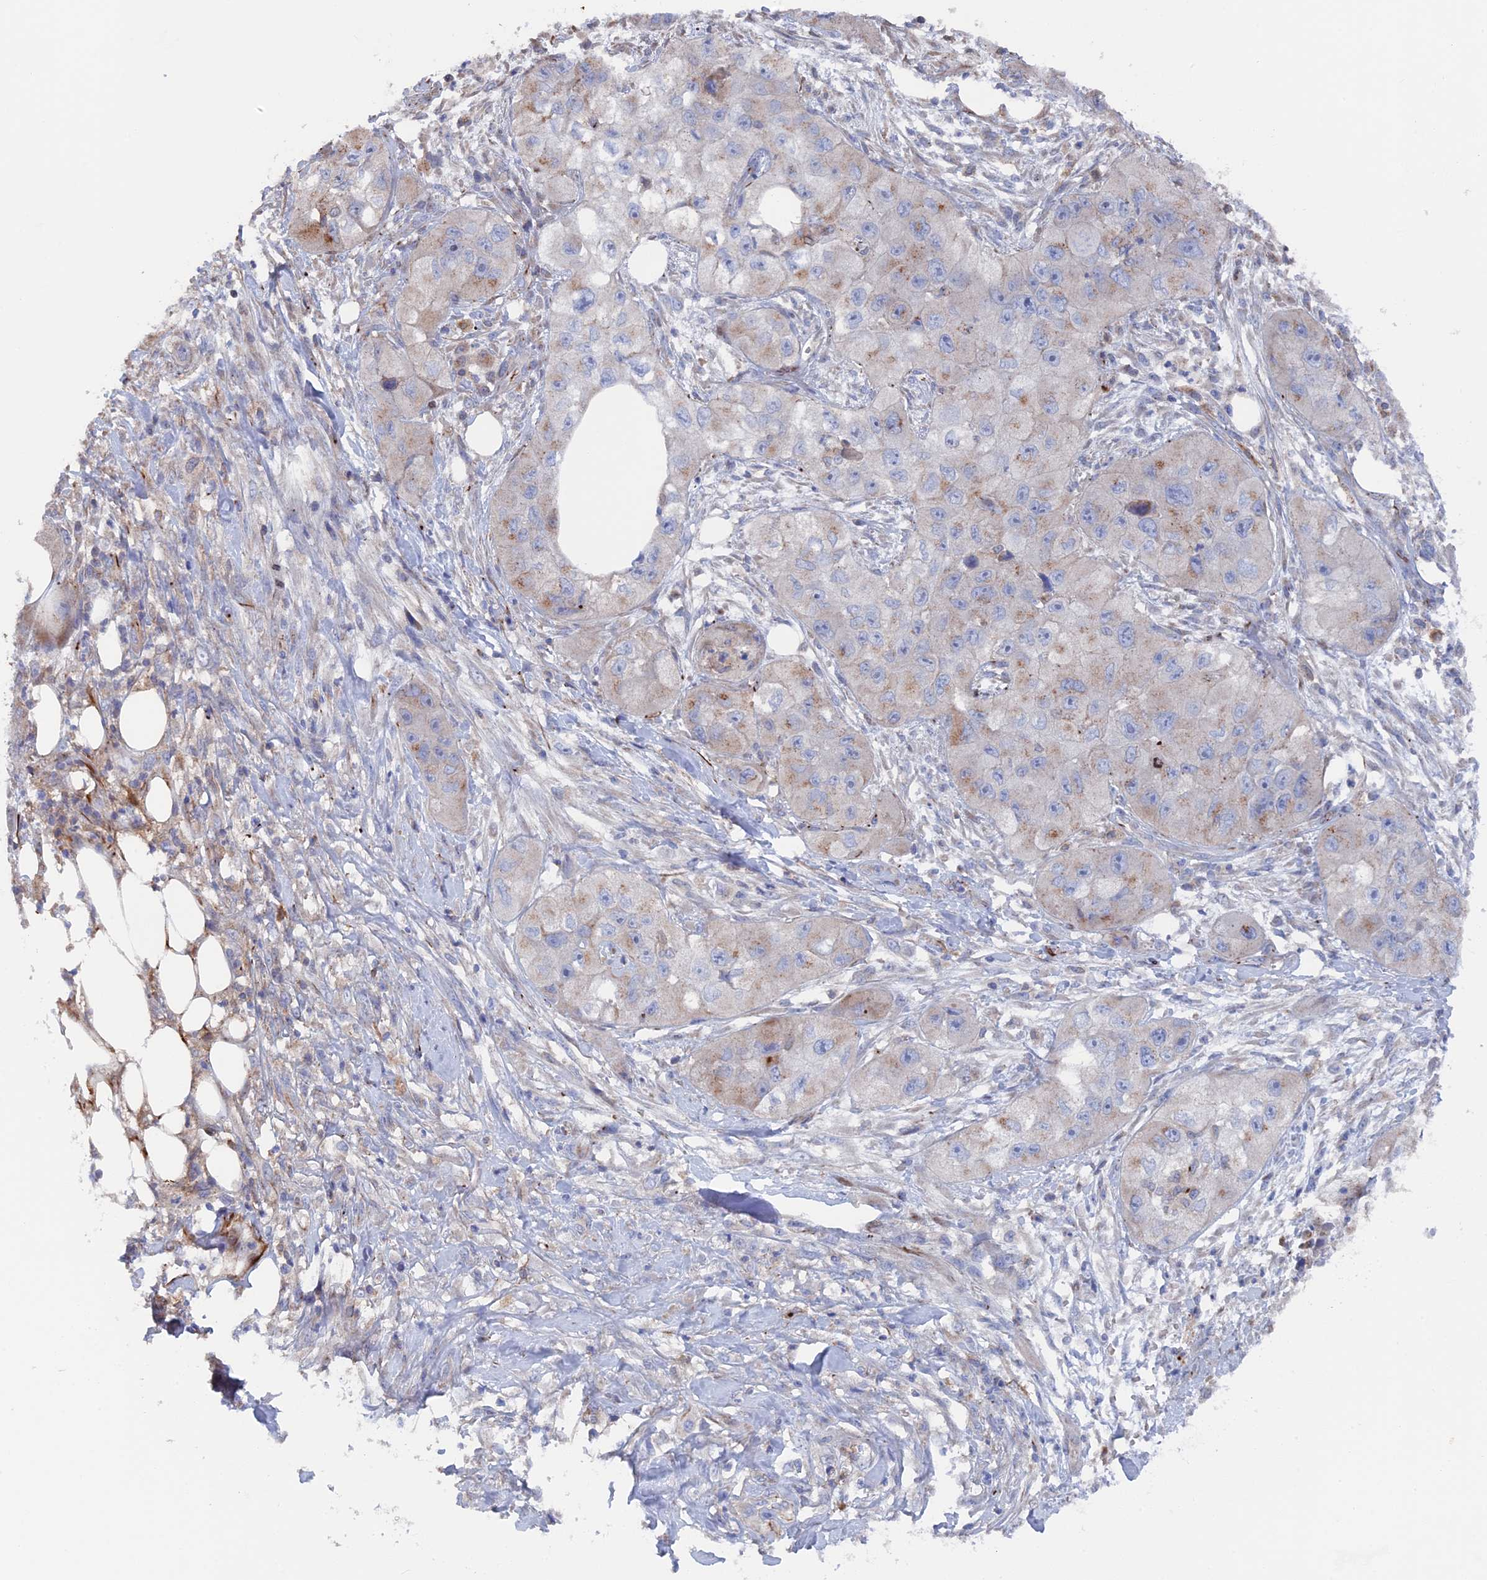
{"staining": {"intensity": "weak", "quantity": "<25%", "location": "cytoplasmic/membranous"}, "tissue": "skin cancer", "cell_type": "Tumor cells", "image_type": "cancer", "snomed": [{"axis": "morphology", "description": "Squamous cell carcinoma, NOS"}, {"axis": "topography", "description": "Skin"}, {"axis": "topography", "description": "Subcutis"}], "caption": "Immunohistochemical staining of skin cancer (squamous cell carcinoma) shows no significant expression in tumor cells.", "gene": "SMG9", "patient": {"sex": "male", "age": 73}}